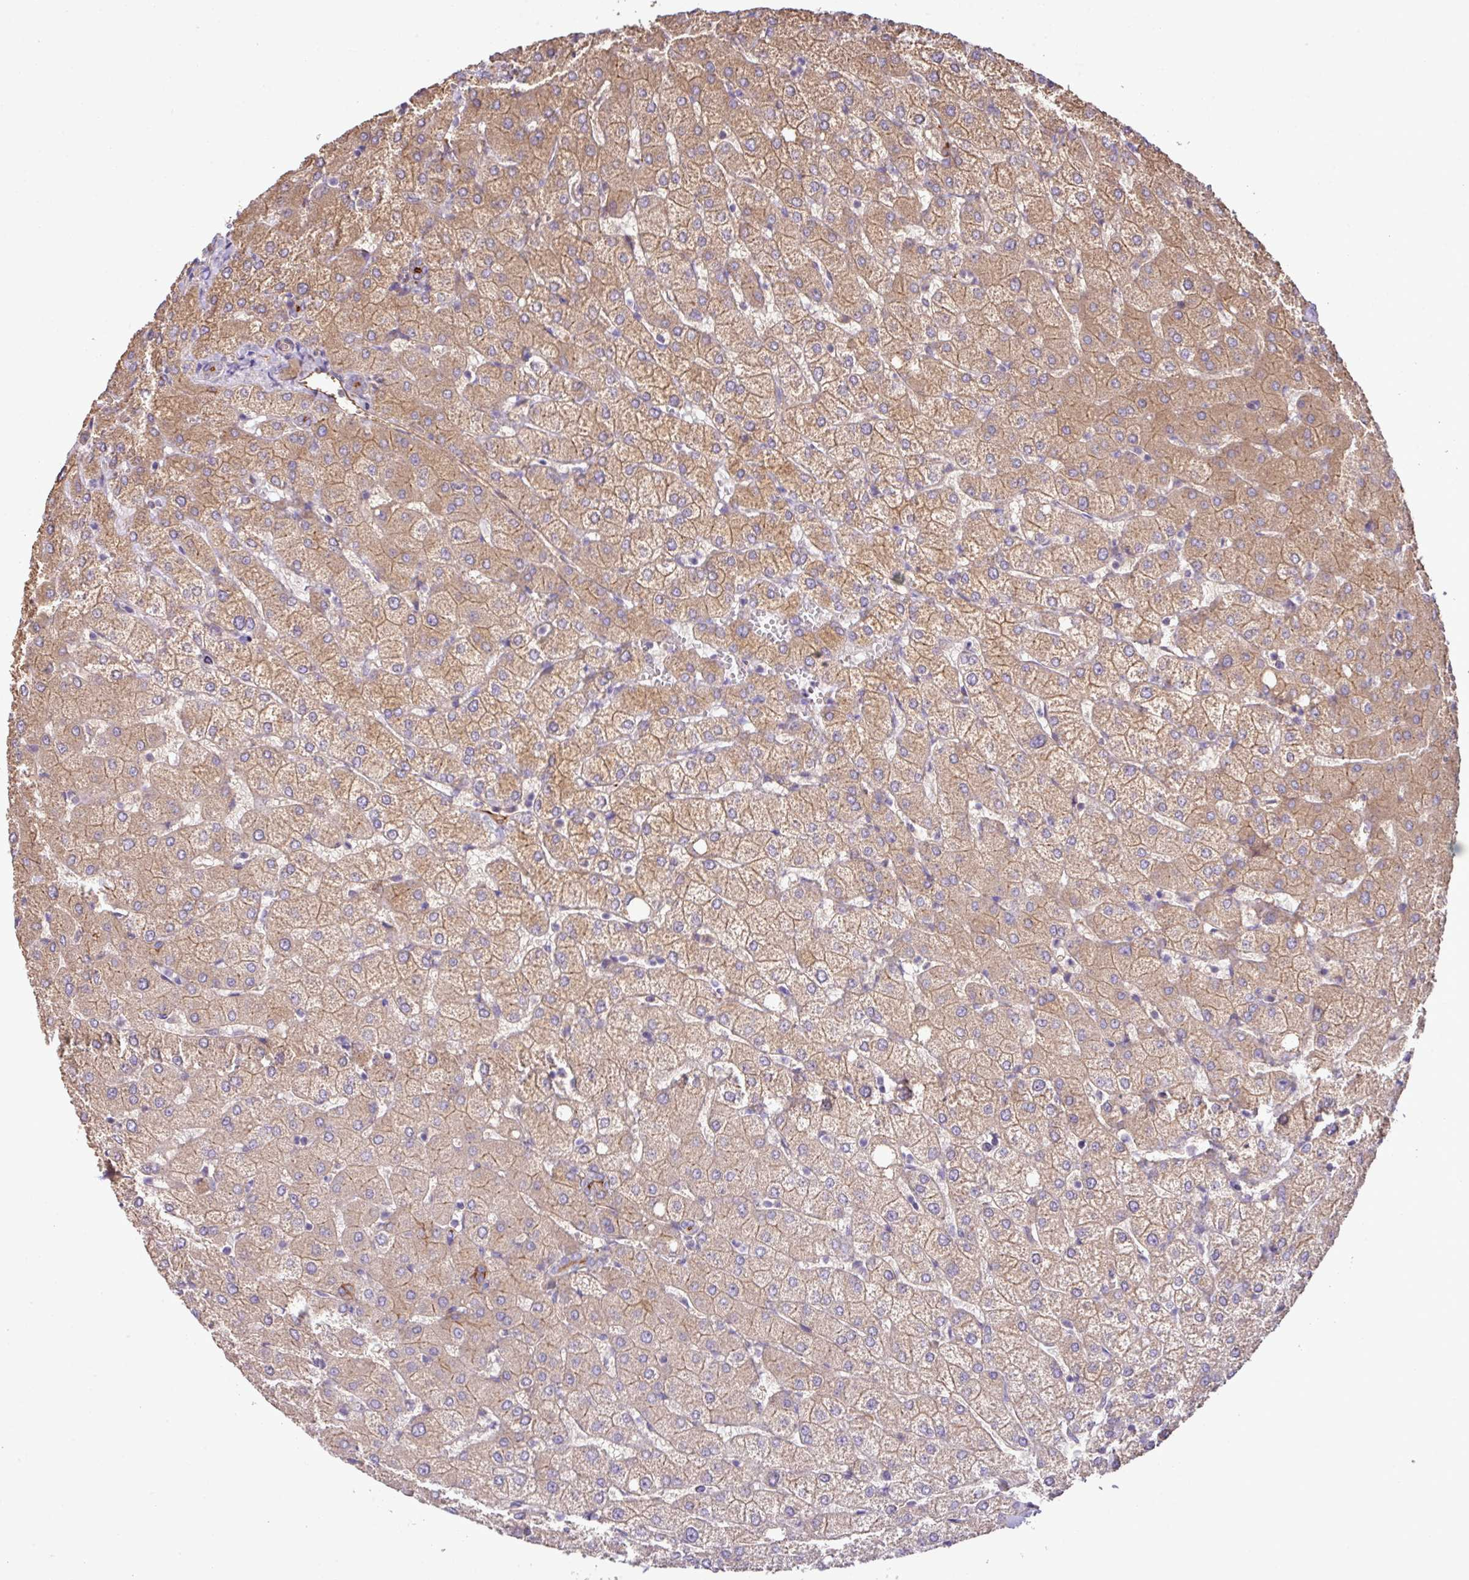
{"staining": {"intensity": "weak", "quantity": ">75%", "location": "cytoplasmic/membranous"}, "tissue": "liver", "cell_type": "Cholangiocytes", "image_type": "normal", "snomed": [{"axis": "morphology", "description": "Normal tissue, NOS"}, {"axis": "topography", "description": "Liver"}], "caption": "Brown immunohistochemical staining in unremarkable liver reveals weak cytoplasmic/membranous expression in about >75% of cholangiocytes.", "gene": "LRRC53", "patient": {"sex": "female", "age": 54}}